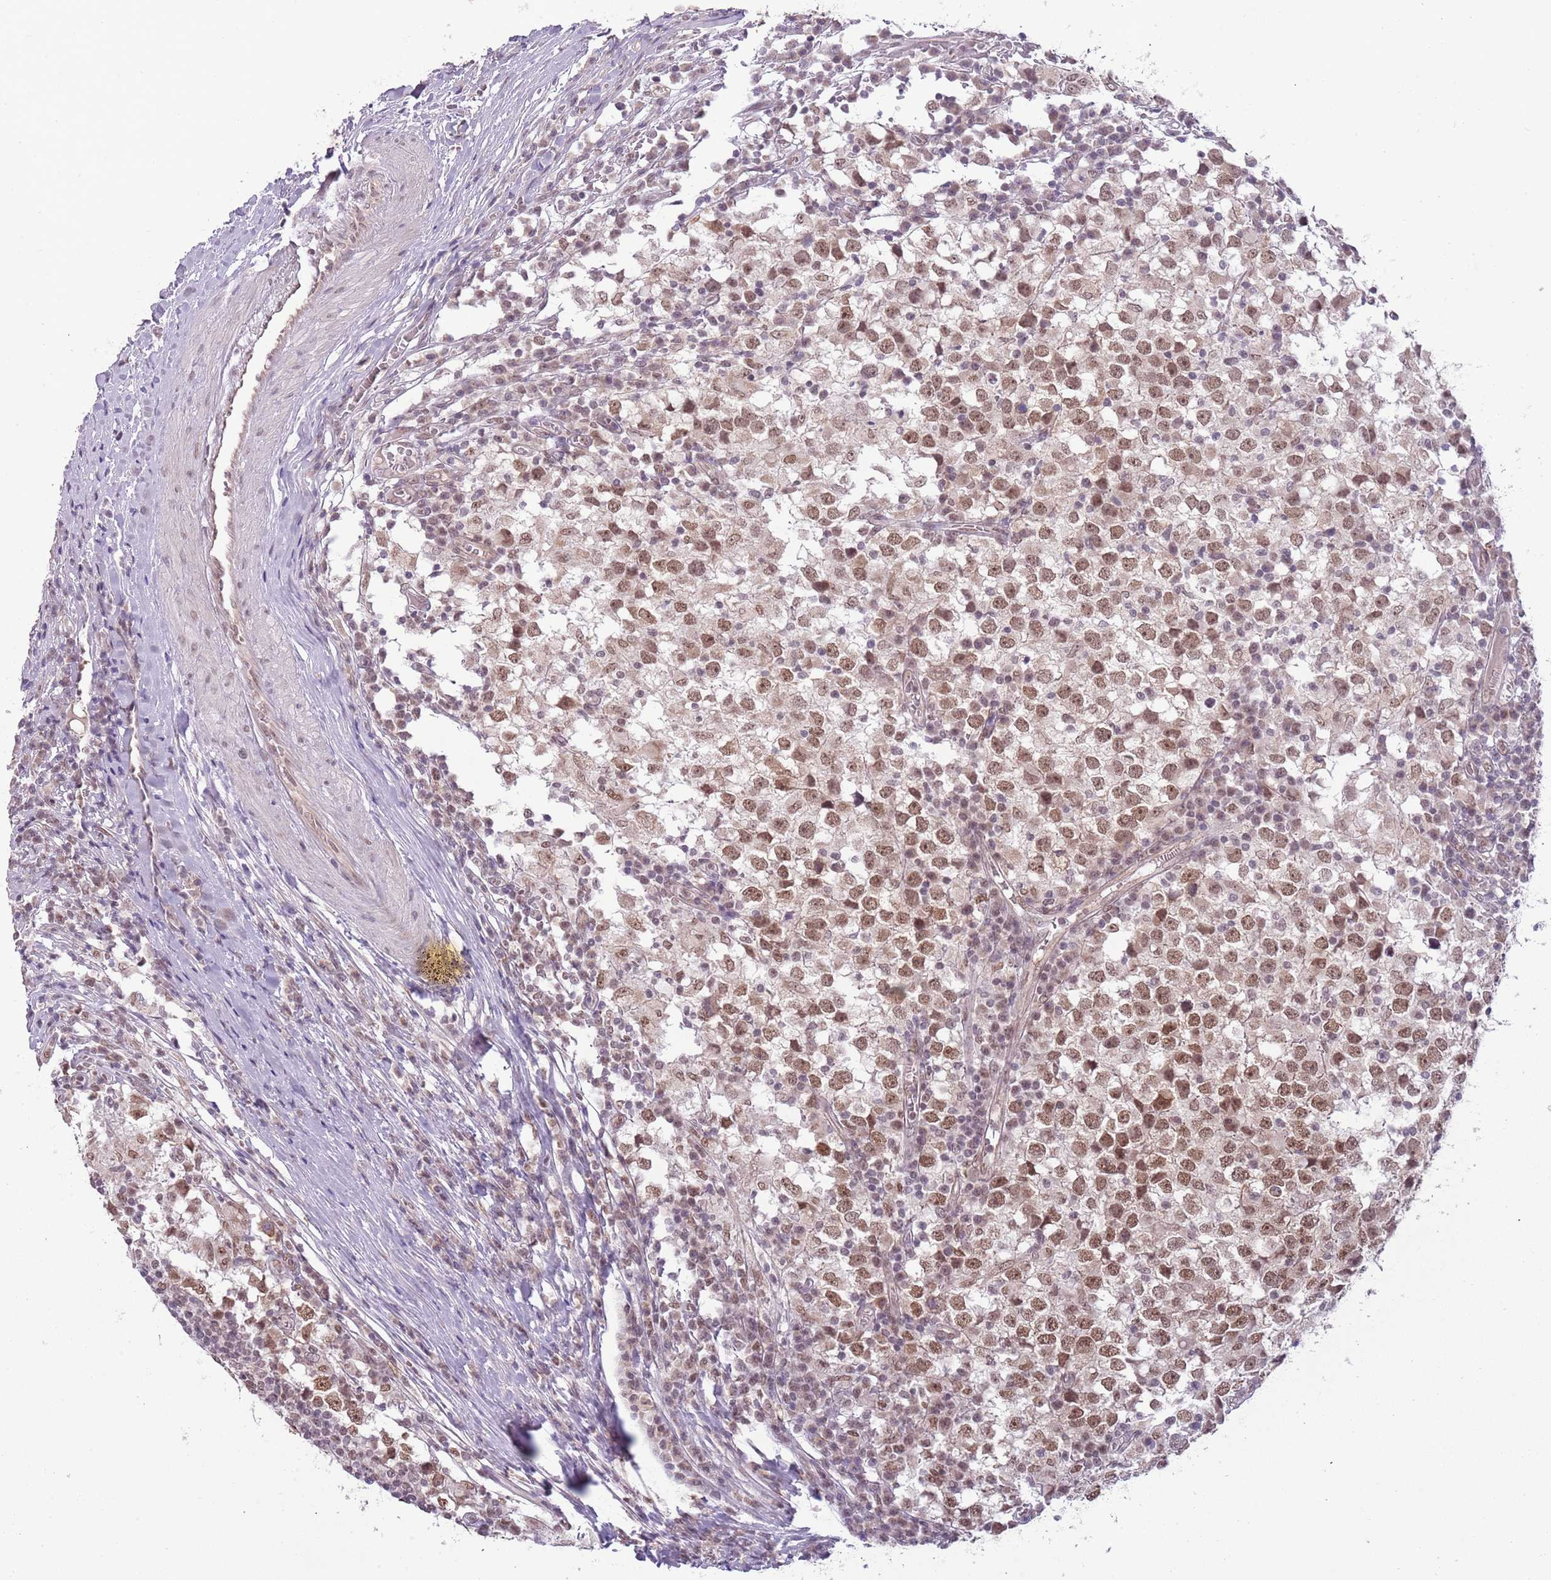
{"staining": {"intensity": "moderate", "quantity": ">75%", "location": "nuclear"}, "tissue": "testis cancer", "cell_type": "Tumor cells", "image_type": "cancer", "snomed": [{"axis": "morphology", "description": "Seminoma, NOS"}, {"axis": "topography", "description": "Testis"}], "caption": "Protein expression analysis of seminoma (testis) shows moderate nuclear staining in about >75% of tumor cells.", "gene": "FAM120AOS", "patient": {"sex": "male", "age": 65}}